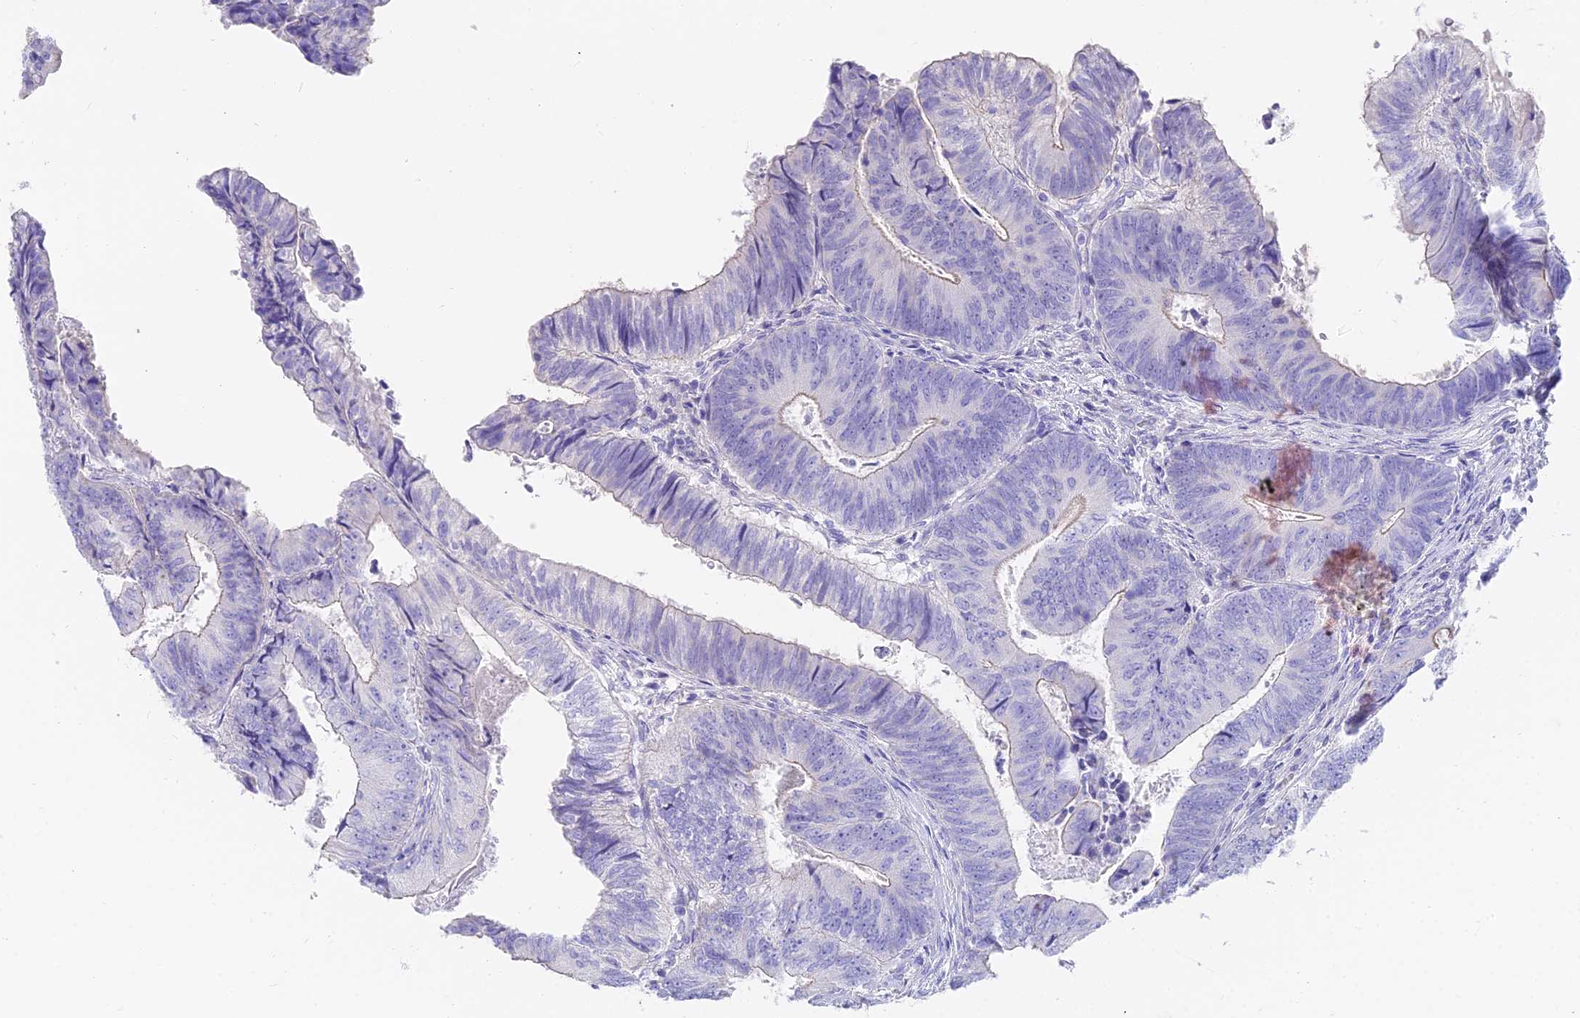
{"staining": {"intensity": "negative", "quantity": "none", "location": "none"}, "tissue": "colorectal cancer", "cell_type": "Tumor cells", "image_type": "cancer", "snomed": [{"axis": "morphology", "description": "Adenocarcinoma, NOS"}, {"axis": "topography", "description": "Colon"}], "caption": "Immunohistochemical staining of colorectal cancer (adenocarcinoma) demonstrates no significant expression in tumor cells.", "gene": "FAM168B", "patient": {"sex": "female", "age": 67}}